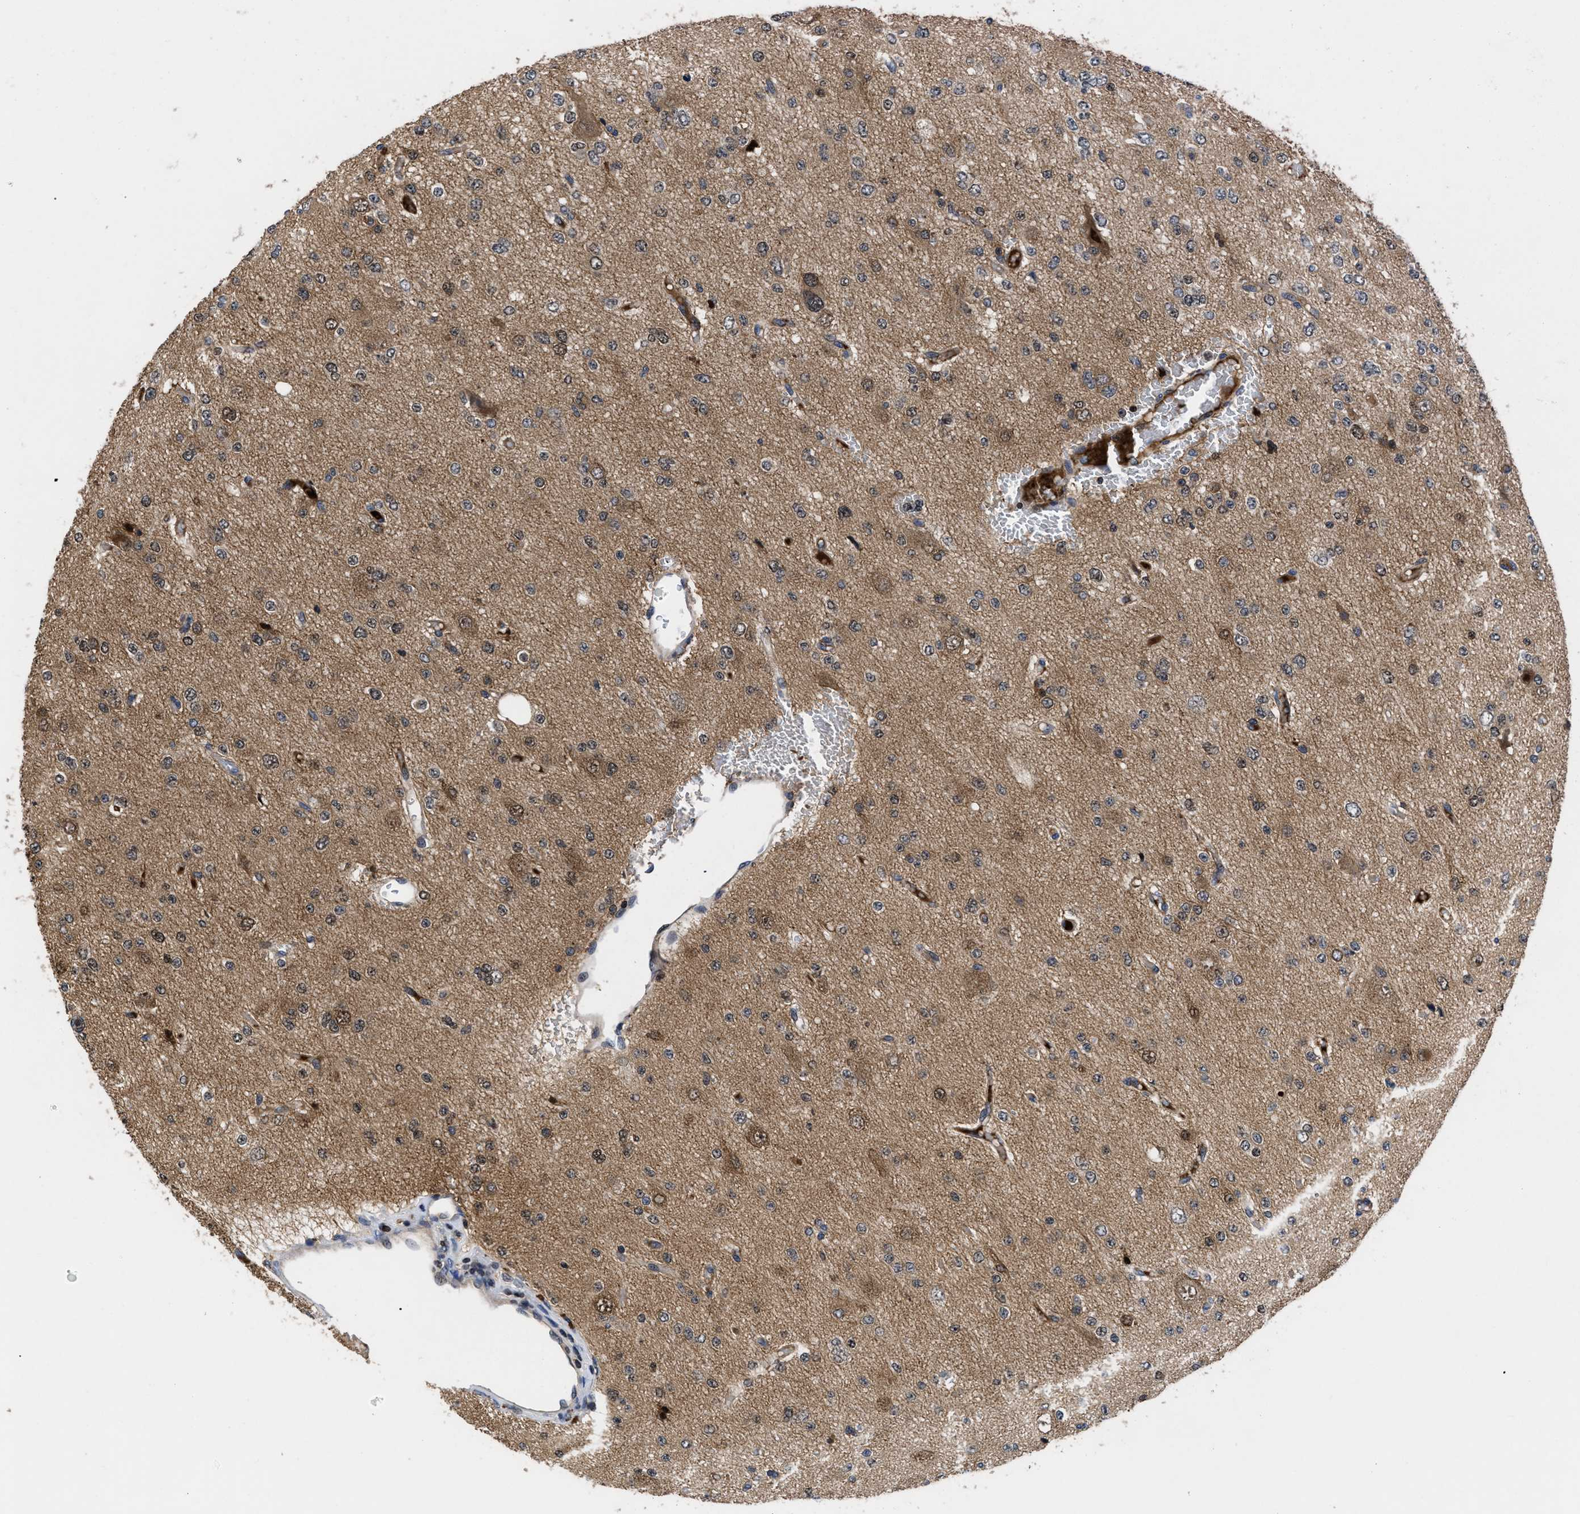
{"staining": {"intensity": "moderate", "quantity": ">75%", "location": "cytoplasmic/membranous,nuclear"}, "tissue": "glioma", "cell_type": "Tumor cells", "image_type": "cancer", "snomed": [{"axis": "morphology", "description": "Glioma, malignant, Low grade"}, {"axis": "topography", "description": "Brain"}], "caption": "Moderate cytoplasmic/membranous and nuclear protein positivity is seen in approximately >75% of tumor cells in low-grade glioma (malignant).", "gene": "FAM200A", "patient": {"sex": "male", "age": 38}}